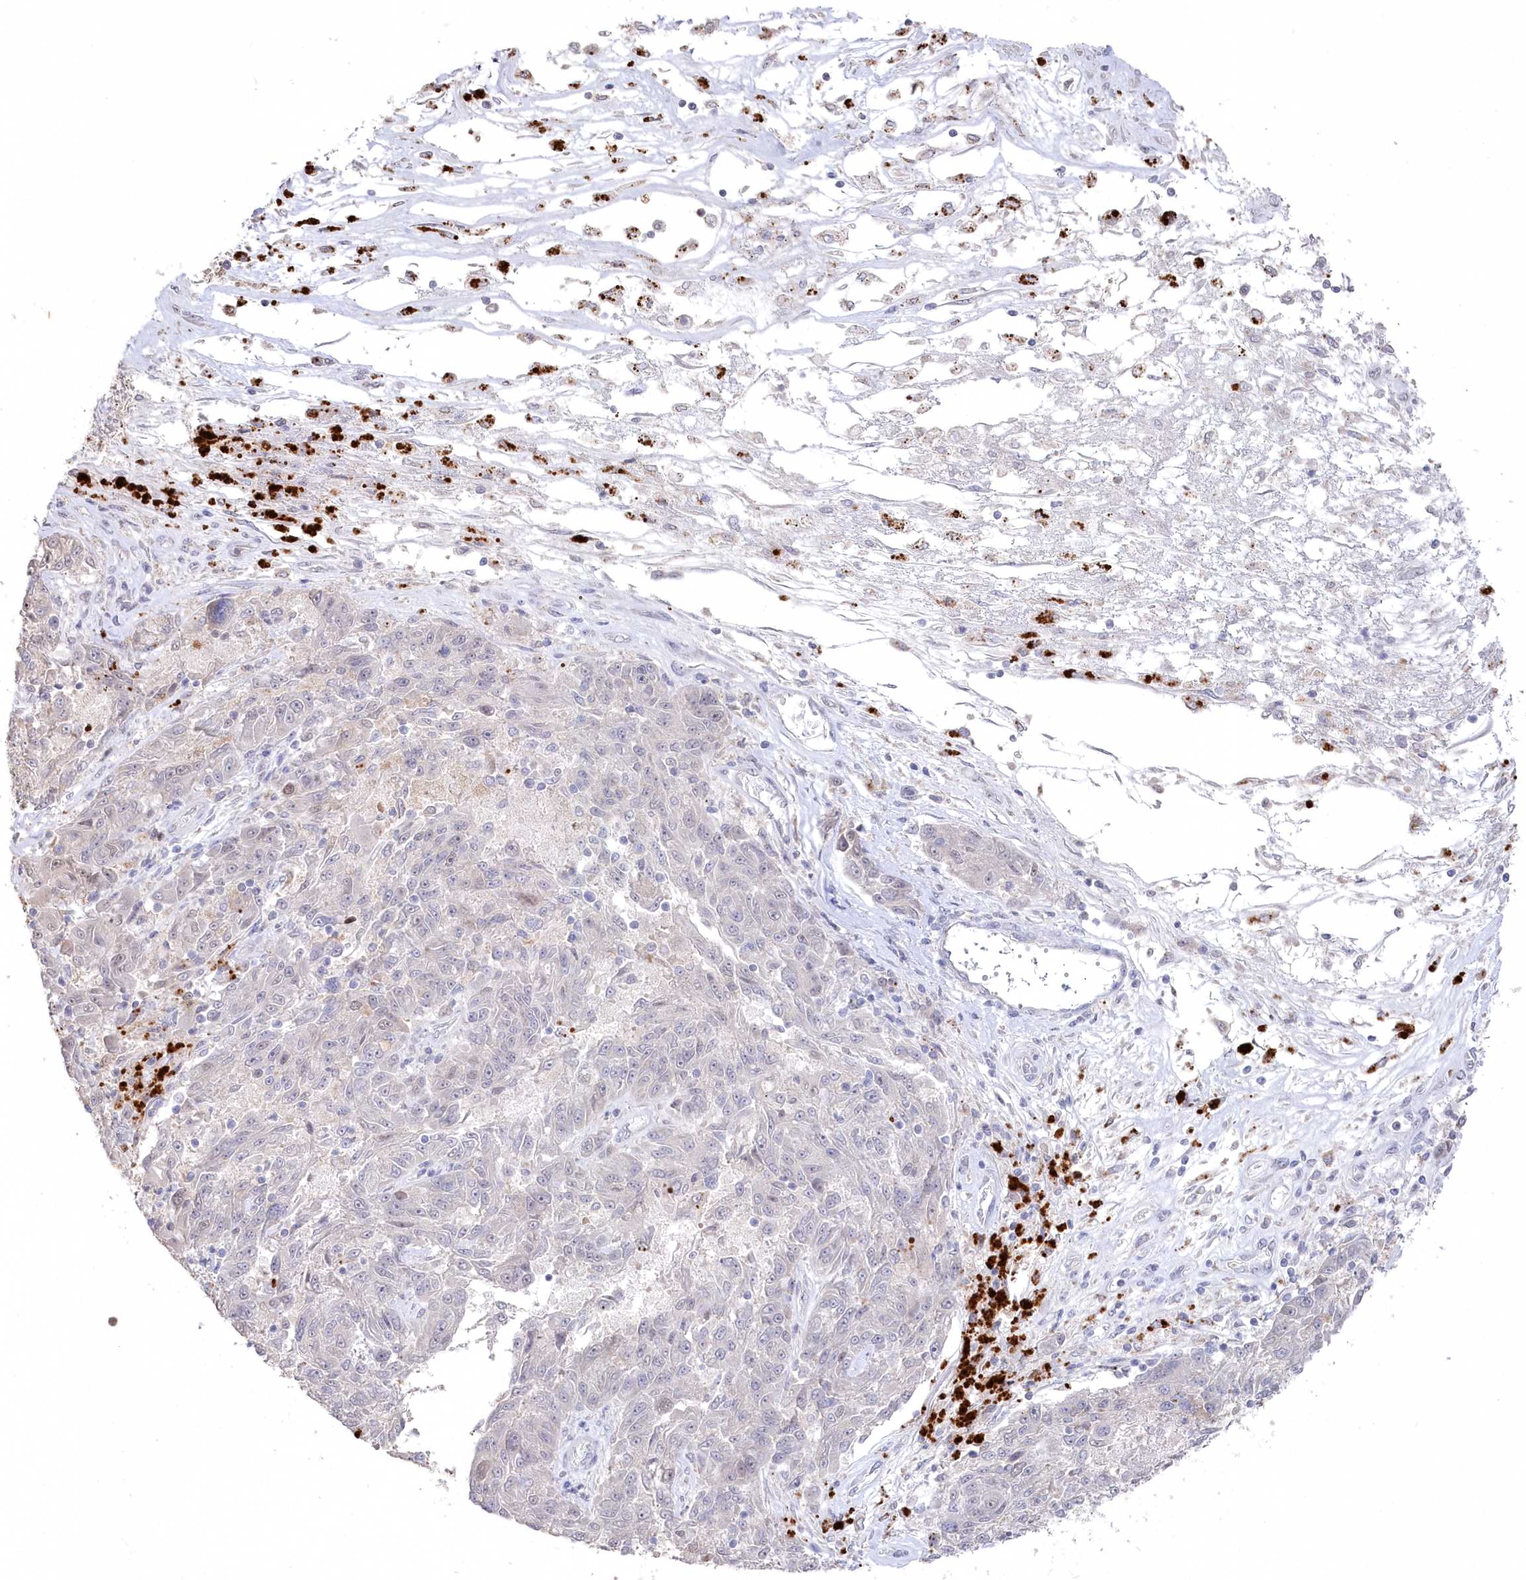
{"staining": {"intensity": "negative", "quantity": "none", "location": "none"}, "tissue": "melanoma", "cell_type": "Tumor cells", "image_type": "cancer", "snomed": [{"axis": "morphology", "description": "Malignant melanoma, NOS"}, {"axis": "topography", "description": "Skin"}], "caption": "Human malignant melanoma stained for a protein using immunohistochemistry demonstrates no positivity in tumor cells.", "gene": "TGFBRAP1", "patient": {"sex": "male", "age": 53}}